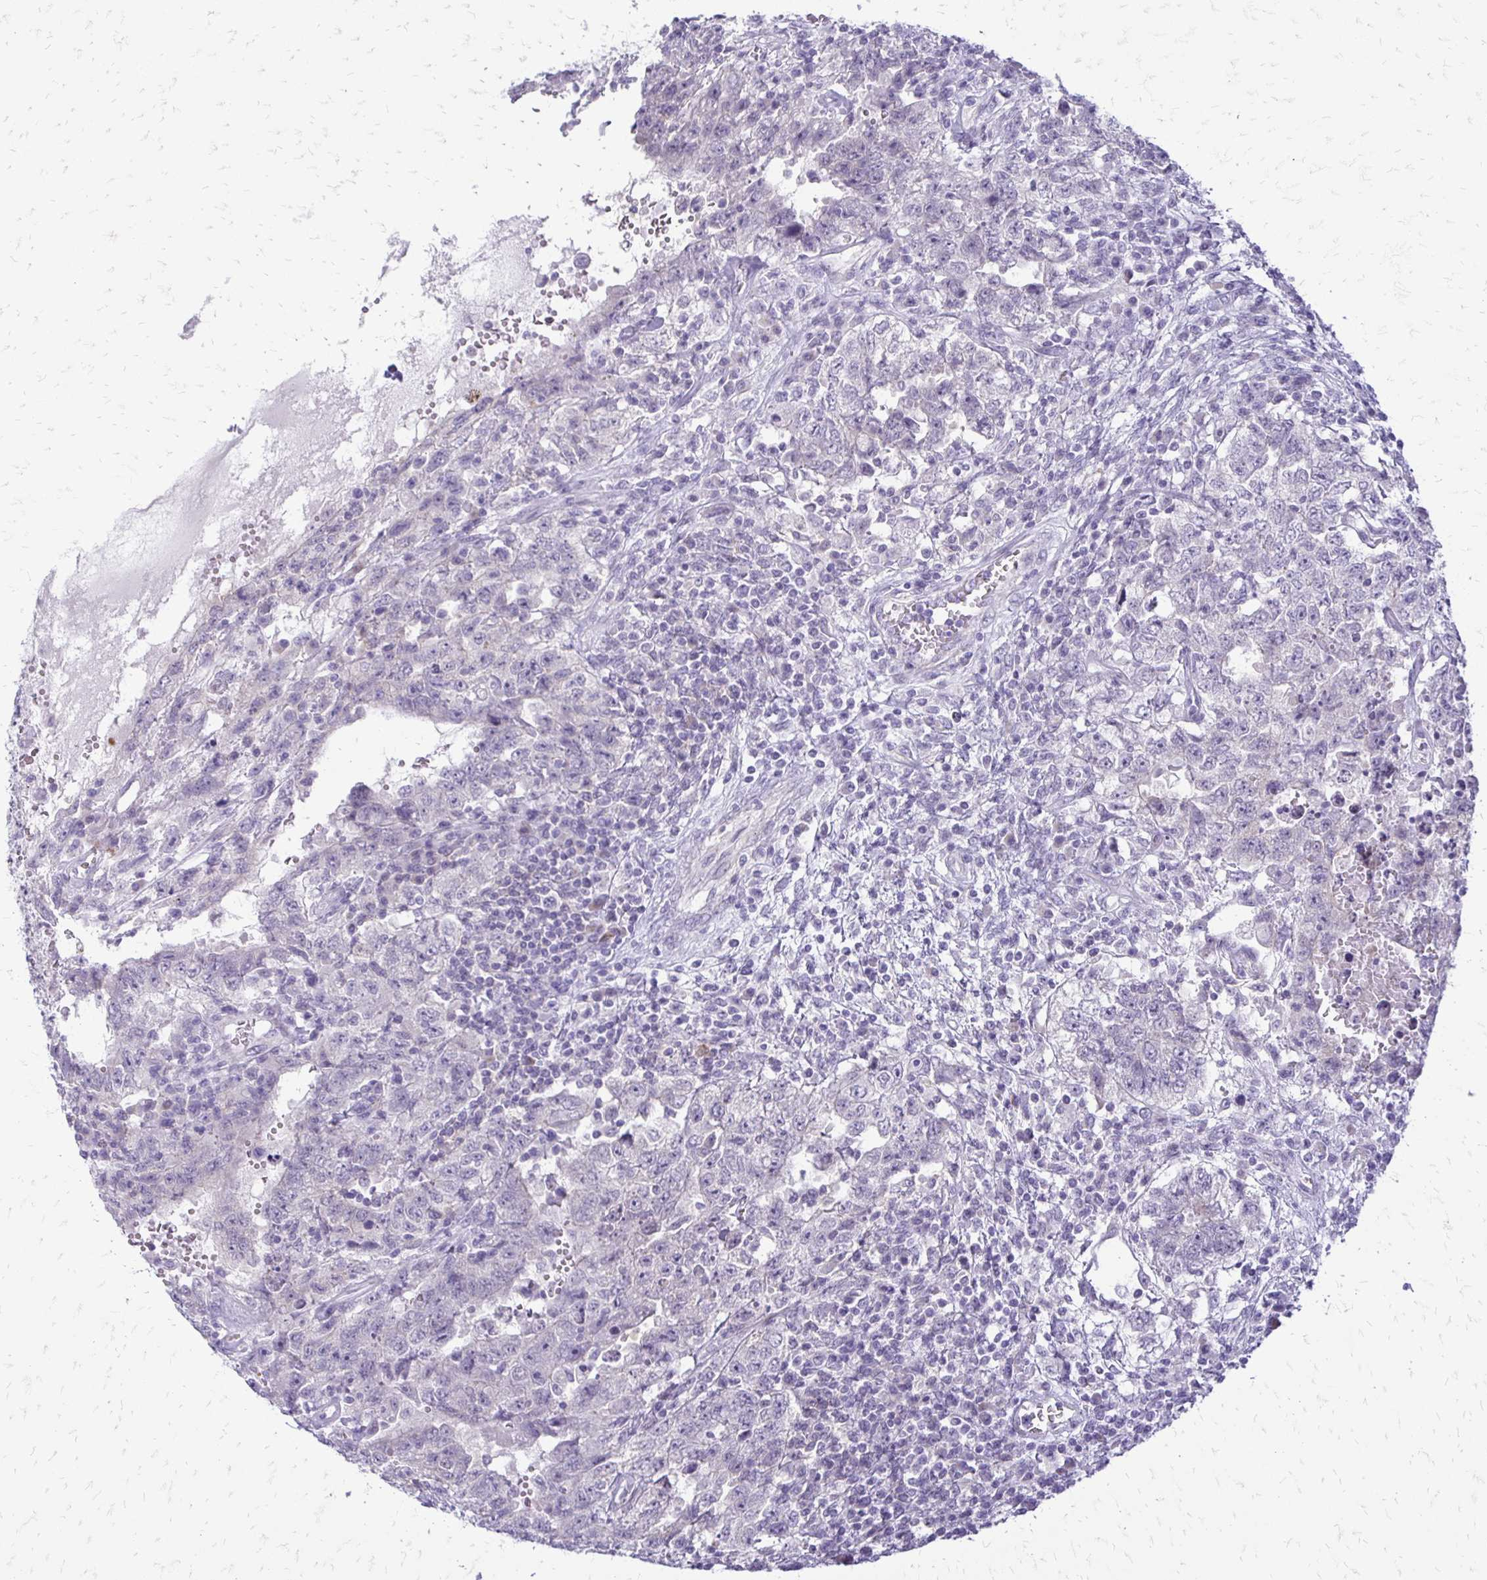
{"staining": {"intensity": "negative", "quantity": "none", "location": "none"}, "tissue": "testis cancer", "cell_type": "Tumor cells", "image_type": "cancer", "snomed": [{"axis": "morphology", "description": "Carcinoma, Embryonal, NOS"}, {"axis": "topography", "description": "Testis"}], "caption": "The photomicrograph exhibits no significant positivity in tumor cells of testis embryonal carcinoma.", "gene": "EPYC", "patient": {"sex": "male", "age": 26}}